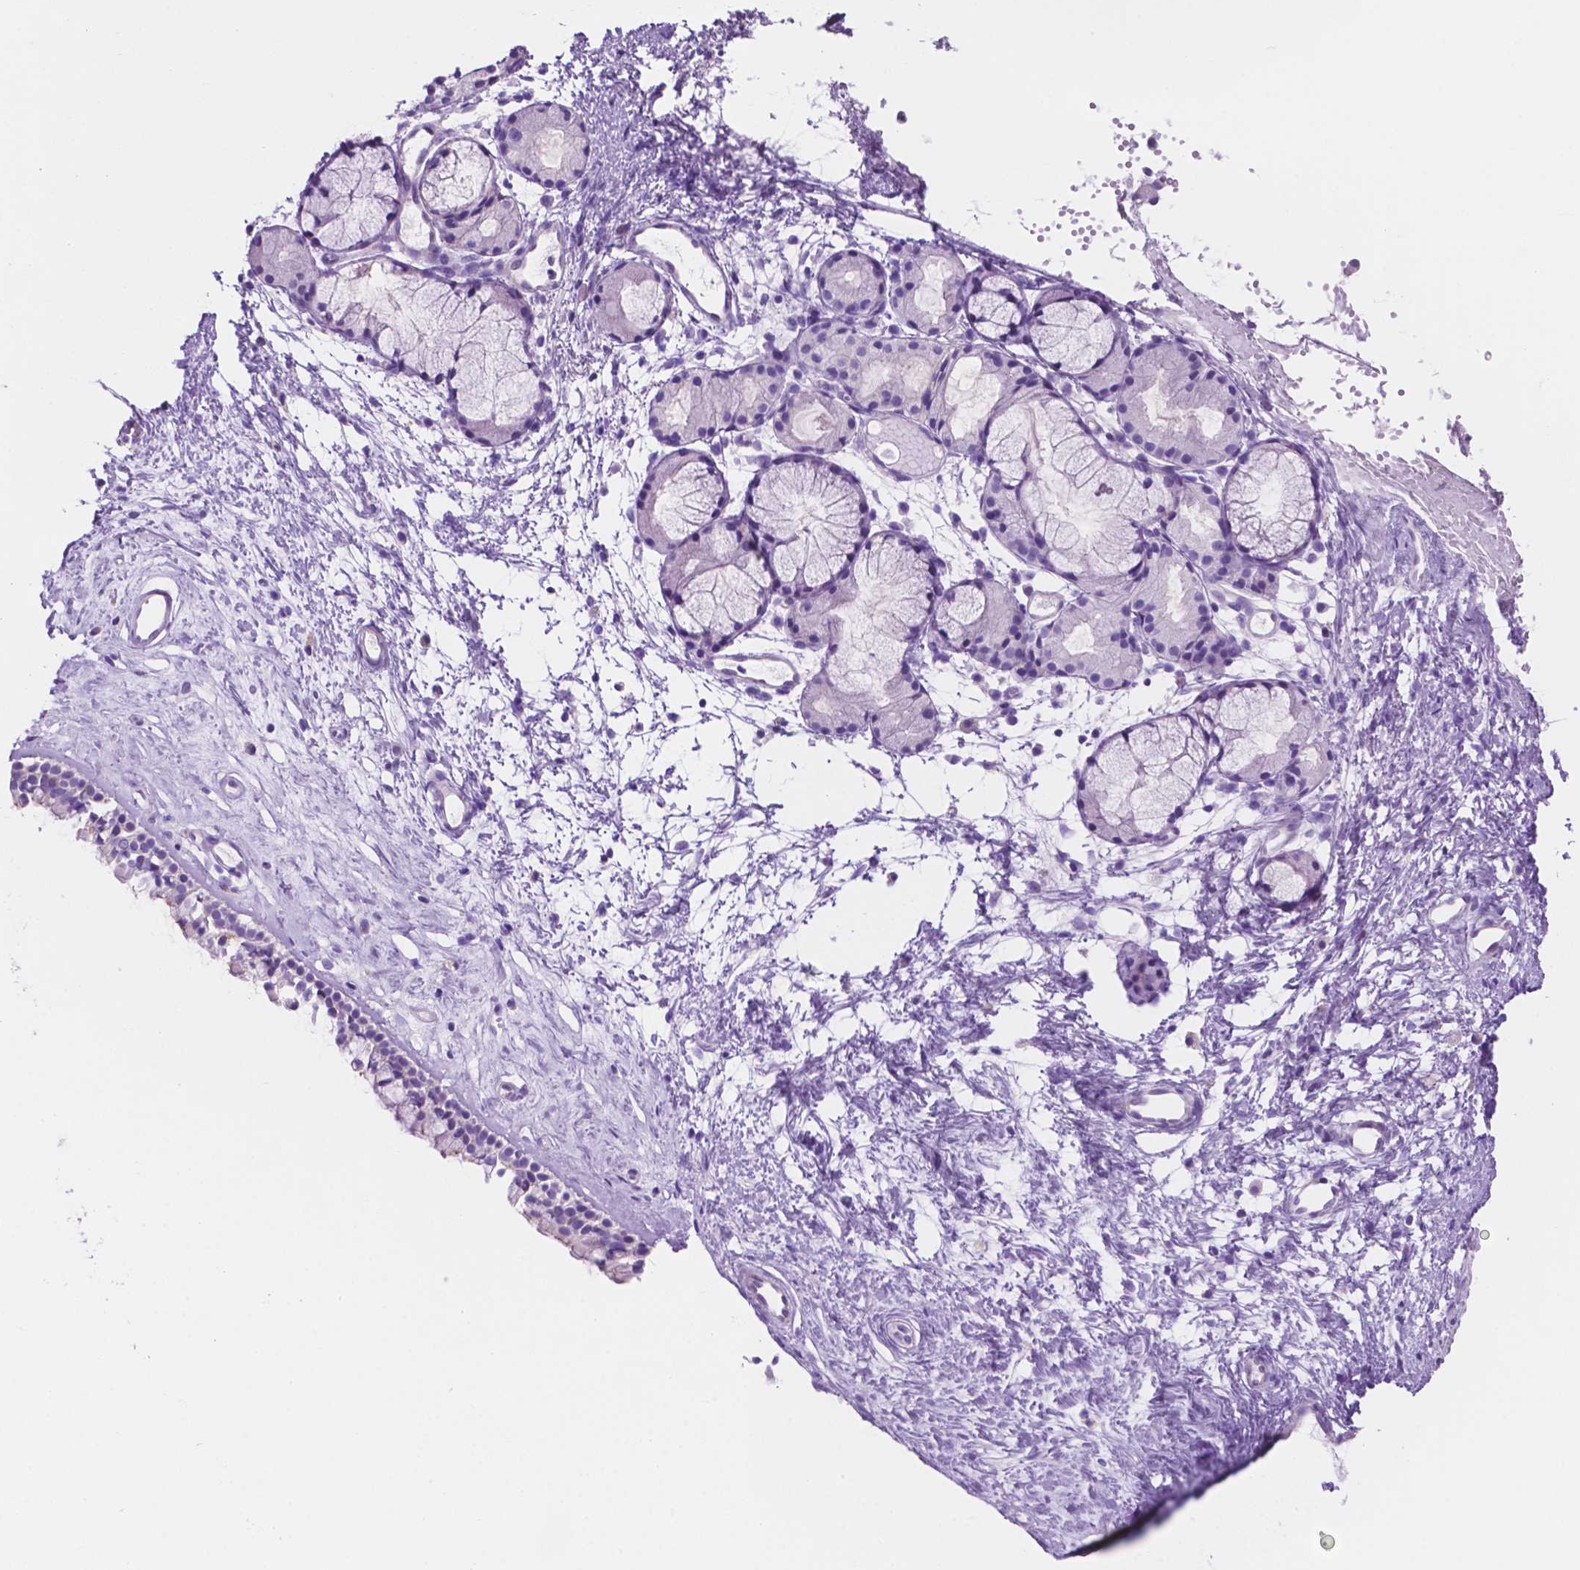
{"staining": {"intensity": "negative", "quantity": "none", "location": "none"}, "tissue": "nasopharynx", "cell_type": "Respiratory epithelial cells", "image_type": "normal", "snomed": [{"axis": "morphology", "description": "Normal tissue, NOS"}, {"axis": "topography", "description": "Nasopharynx"}], "caption": "High power microscopy histopathology image of an immunohistochemistry (IHC) photomicrograph of unremarkable nasopharynx, revealing no significant positivity in respiratory epithelial cells. (DAB (3,3'-diaminobenzidine) immunohistochemistry (IHC), high magnification).", "gene": "IGFN1", "patient": {"sex": "female", "age": 52}}